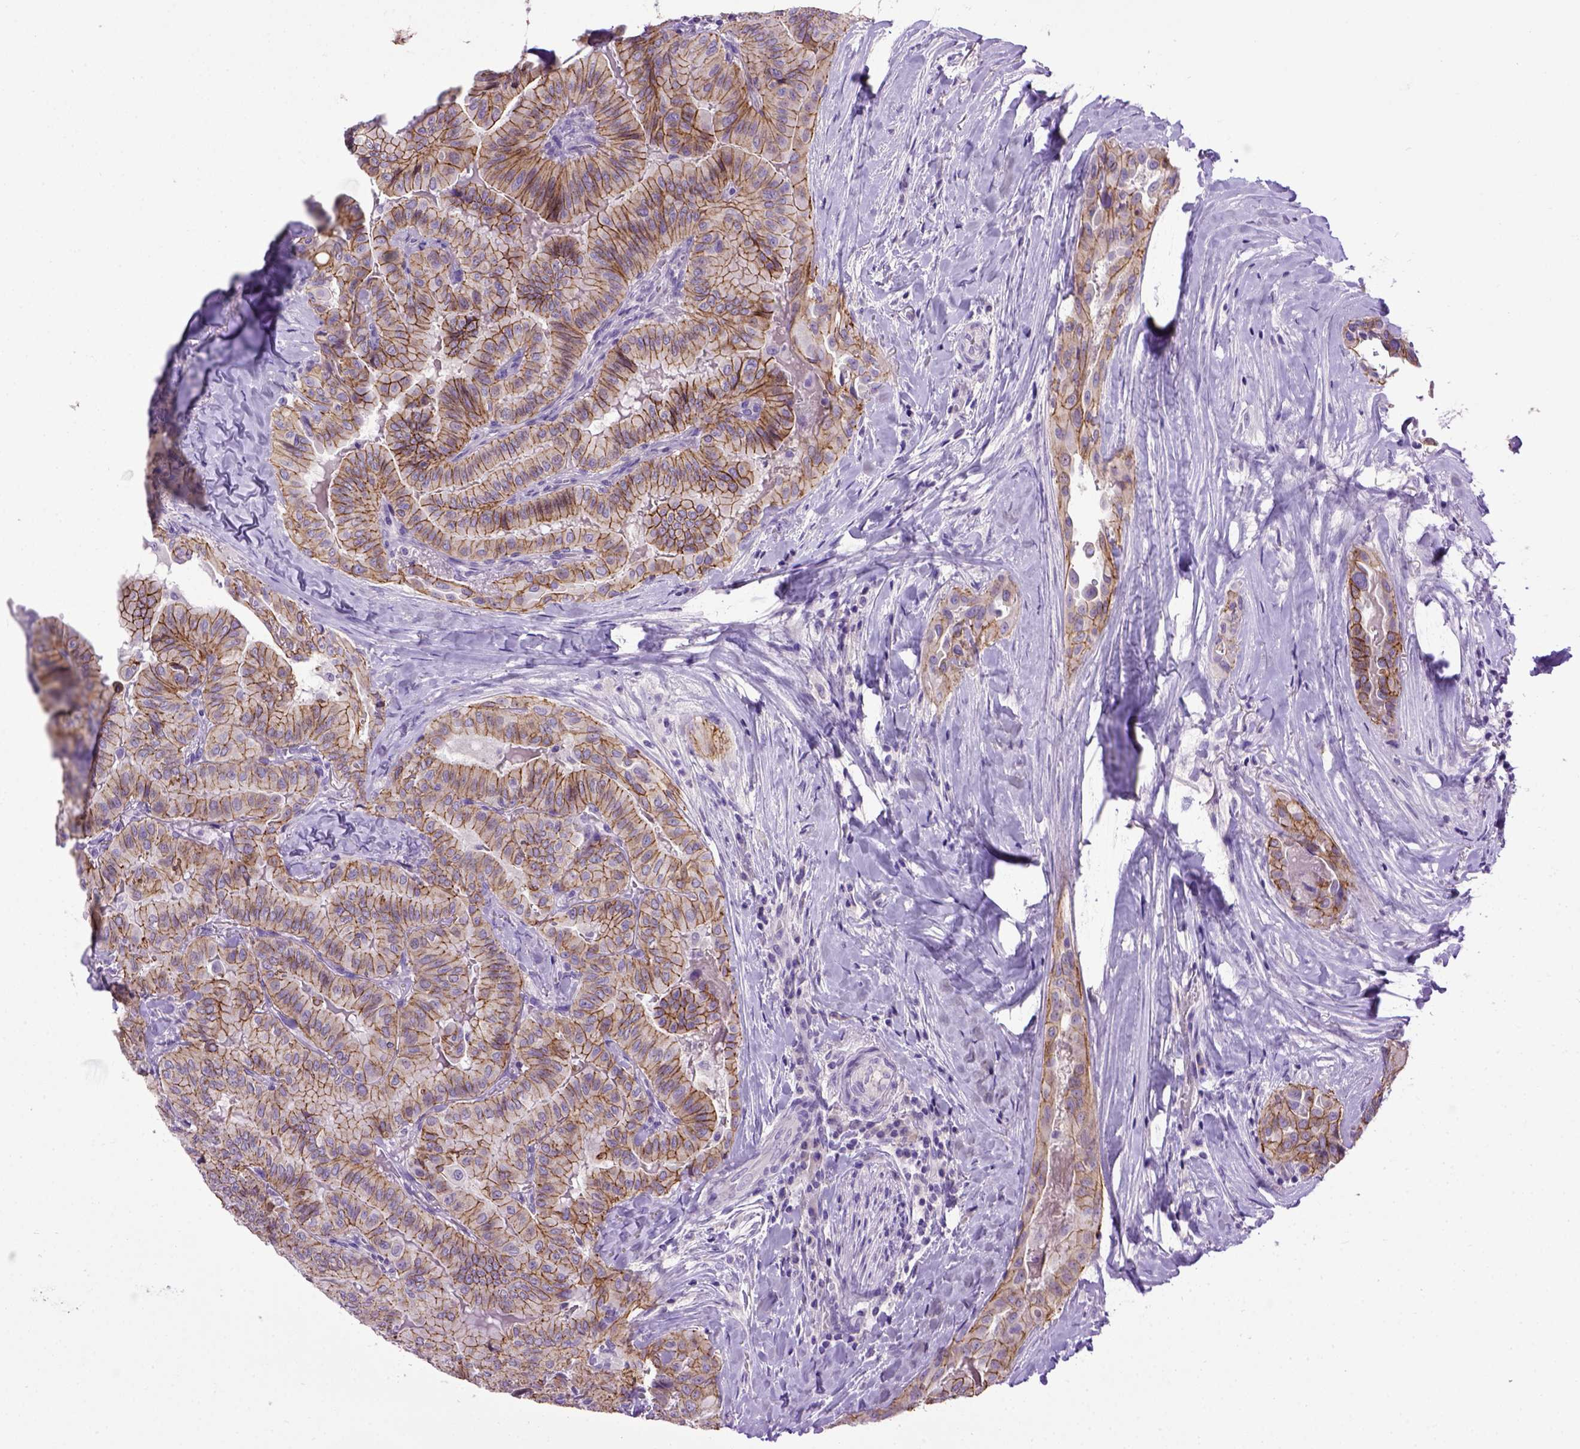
{"staining": {"intensity": "moderate", "quantity": ">75%", "location": "cytoplasmic/membranous"}, "tissue": "thyroid cancer", "cell_type": "Tumor cells", "image_type": "cancer", "snomed": [{"axis": "morphology", "description": "Papillary adenocarcinoma, NOS"}, {"axis": "topography", "description": "Thyroid gland"}], "caption": "This histopathology image demonstrates thyroid cancer stained with IHC to label a protein in brown. The cytoplasmic/membranous of tumor cells show moderate positivity for the protein. Nuclei are counter-stained blue.", "gene": "CDH1", "patient": {"sex": "female", "age": 68}}